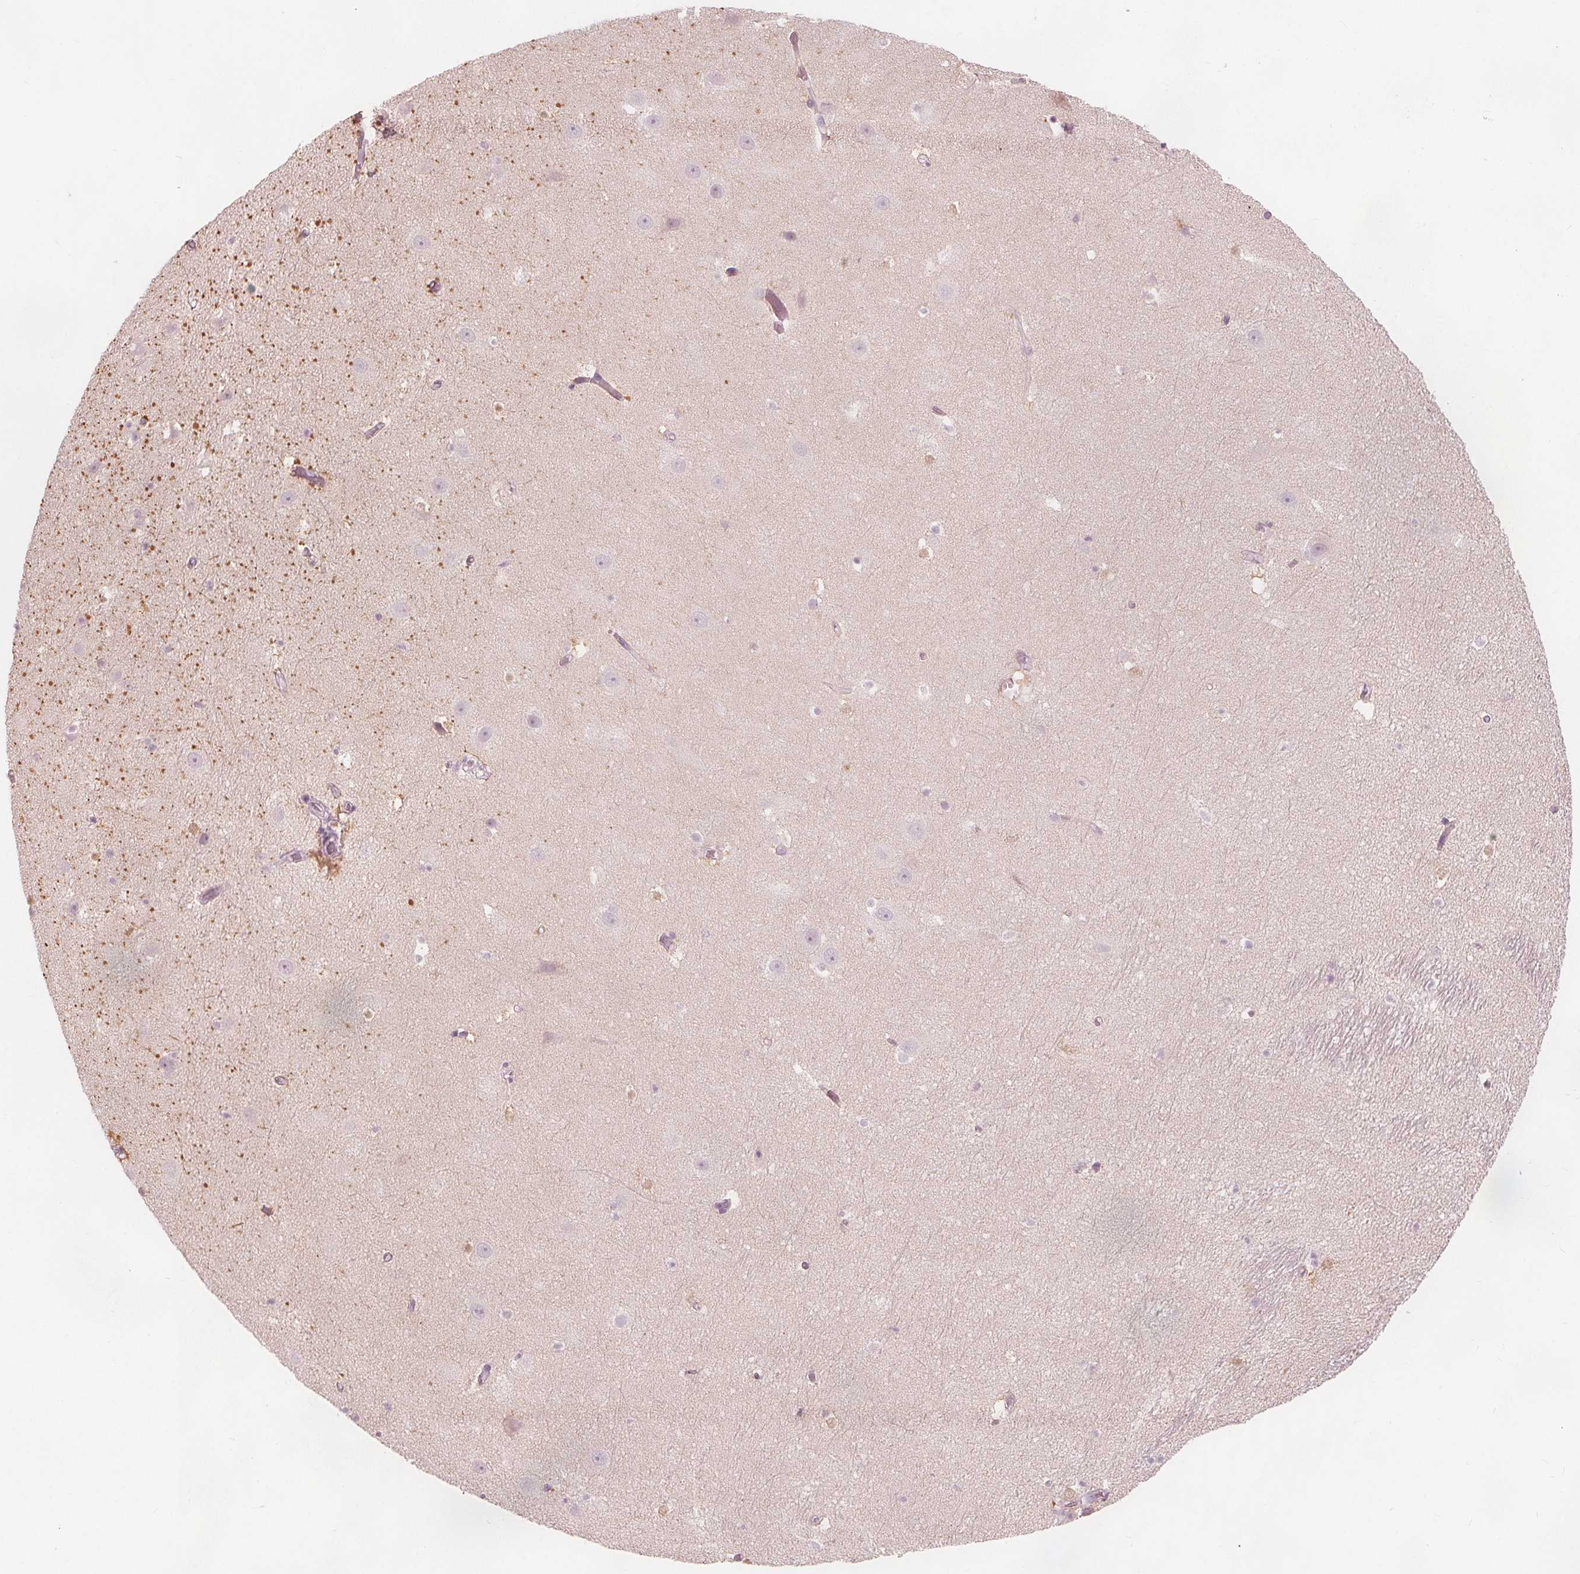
{"staining": {"intensity": "negative", "quantity": "none", "location": "none"}, "tissue": "hippocampus", "cell_type": "Glial cells", "image_type": "normal", "snomed": [{"axis": "morphology", "description": "Normal tissue, NOS"}, {"axis": "topography", "description": "Hippocampus"}], "caption": "A micrograph of human hippocampus is negative for staining in glial cells. Nuclei are stained in blue.", "gene": "BRSK1", "patient": {"sex": "male", "age": 26}}